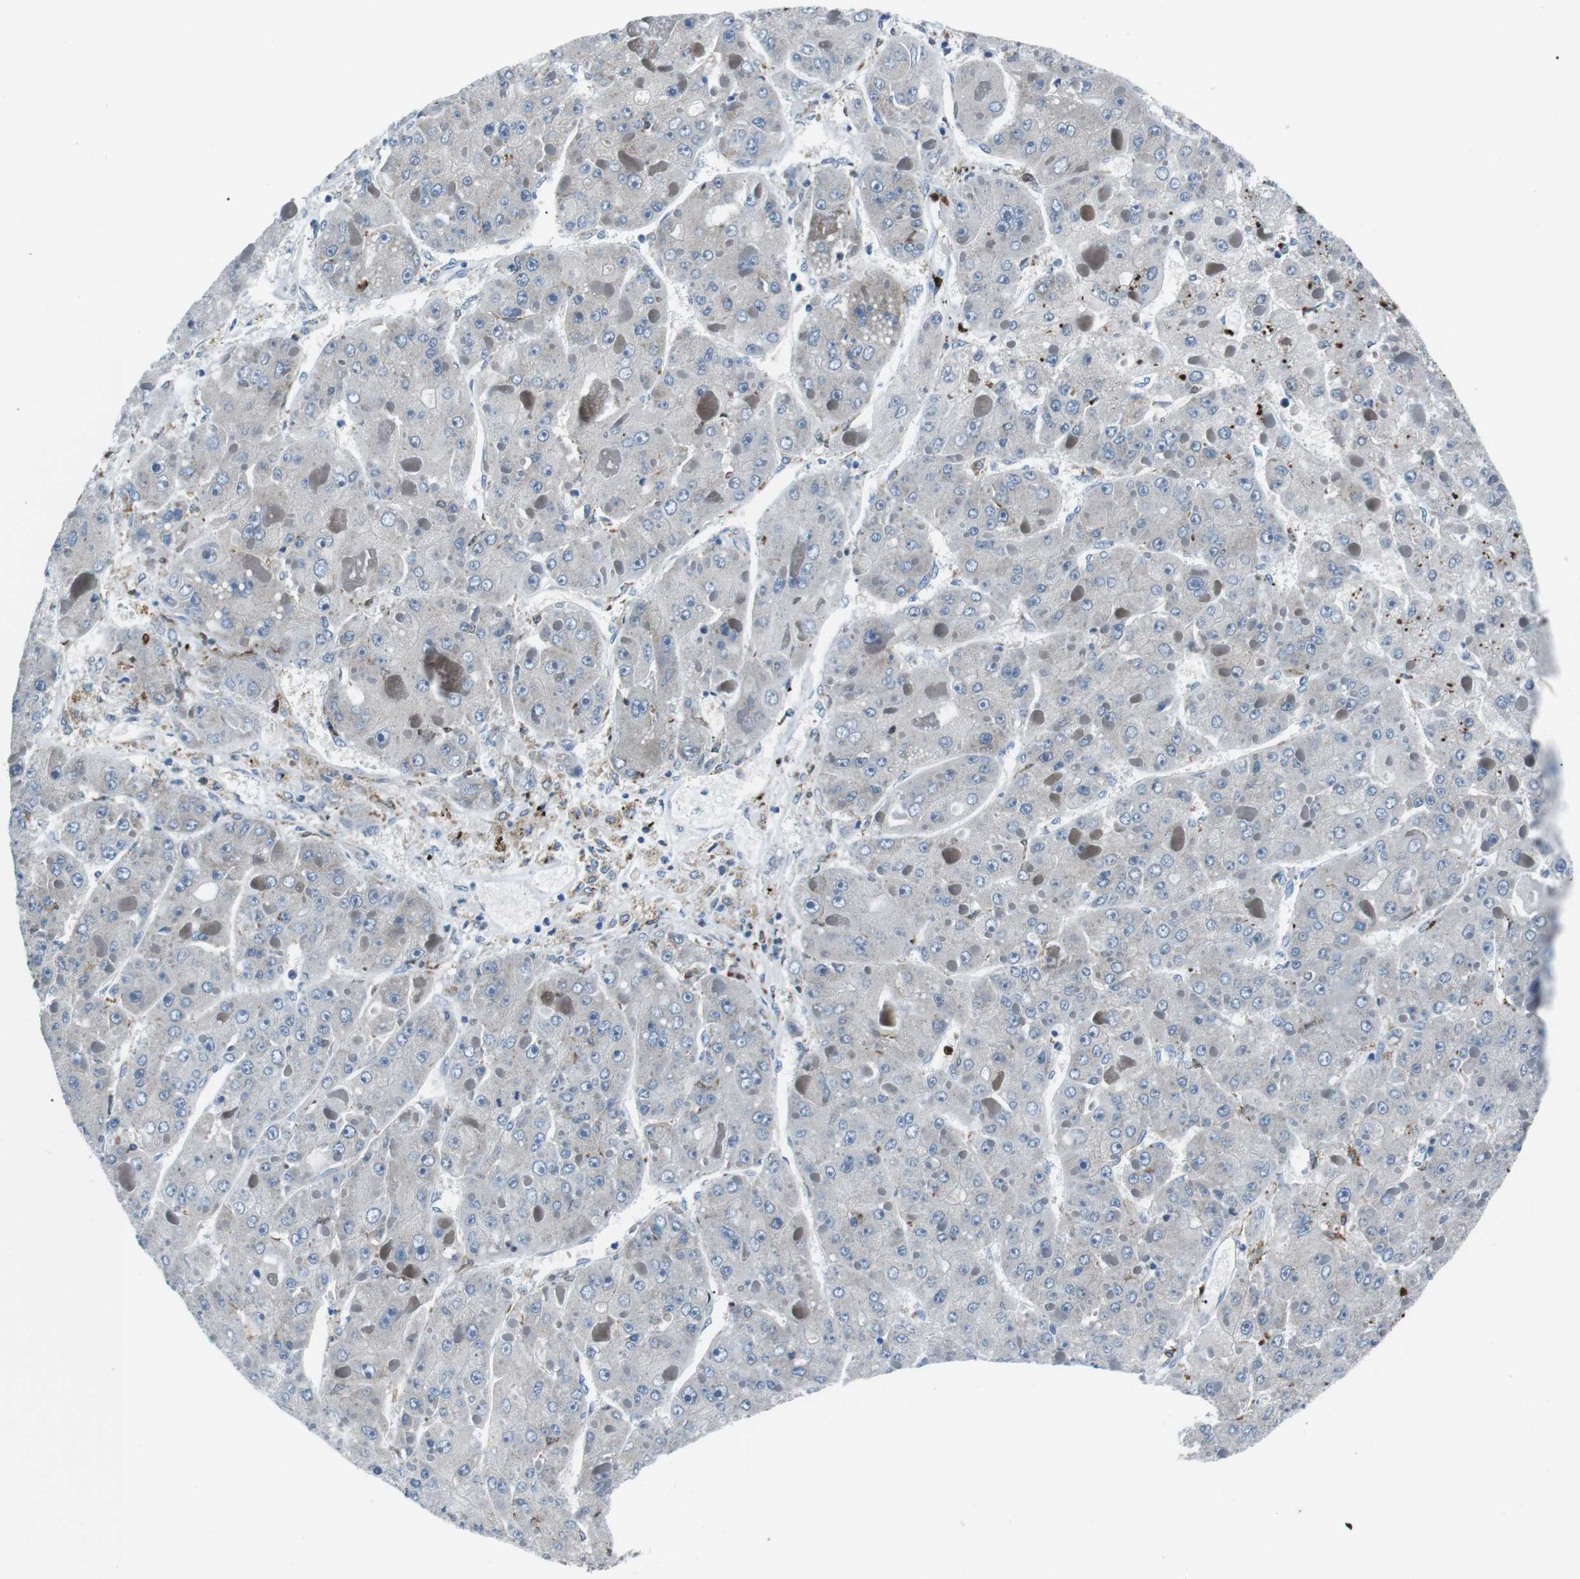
{"staining": {"intensity": "weak", "quantity": "<25%", "location": "cytoplasmic/membranous"}, "tissue": "liver cancer", "cell_type": "Tumor cells", "image_type": "cancer", "snomed": [{"axis": "morphology", "description": "Carcinoma, Hepatocellular, NOS"}, {"axis": "topography", "description": "Liver"}], "caption": "Immunohistochemistry micrograph of liver cancer stained for a protein (brown), which demonstrates no staining in tumor cells. (DAB (3,3'-diaminobenzidine) immunohistochemistry, high magnification).", "gene": "BLNK", "patient": {"sex": "female", "age": 73}}